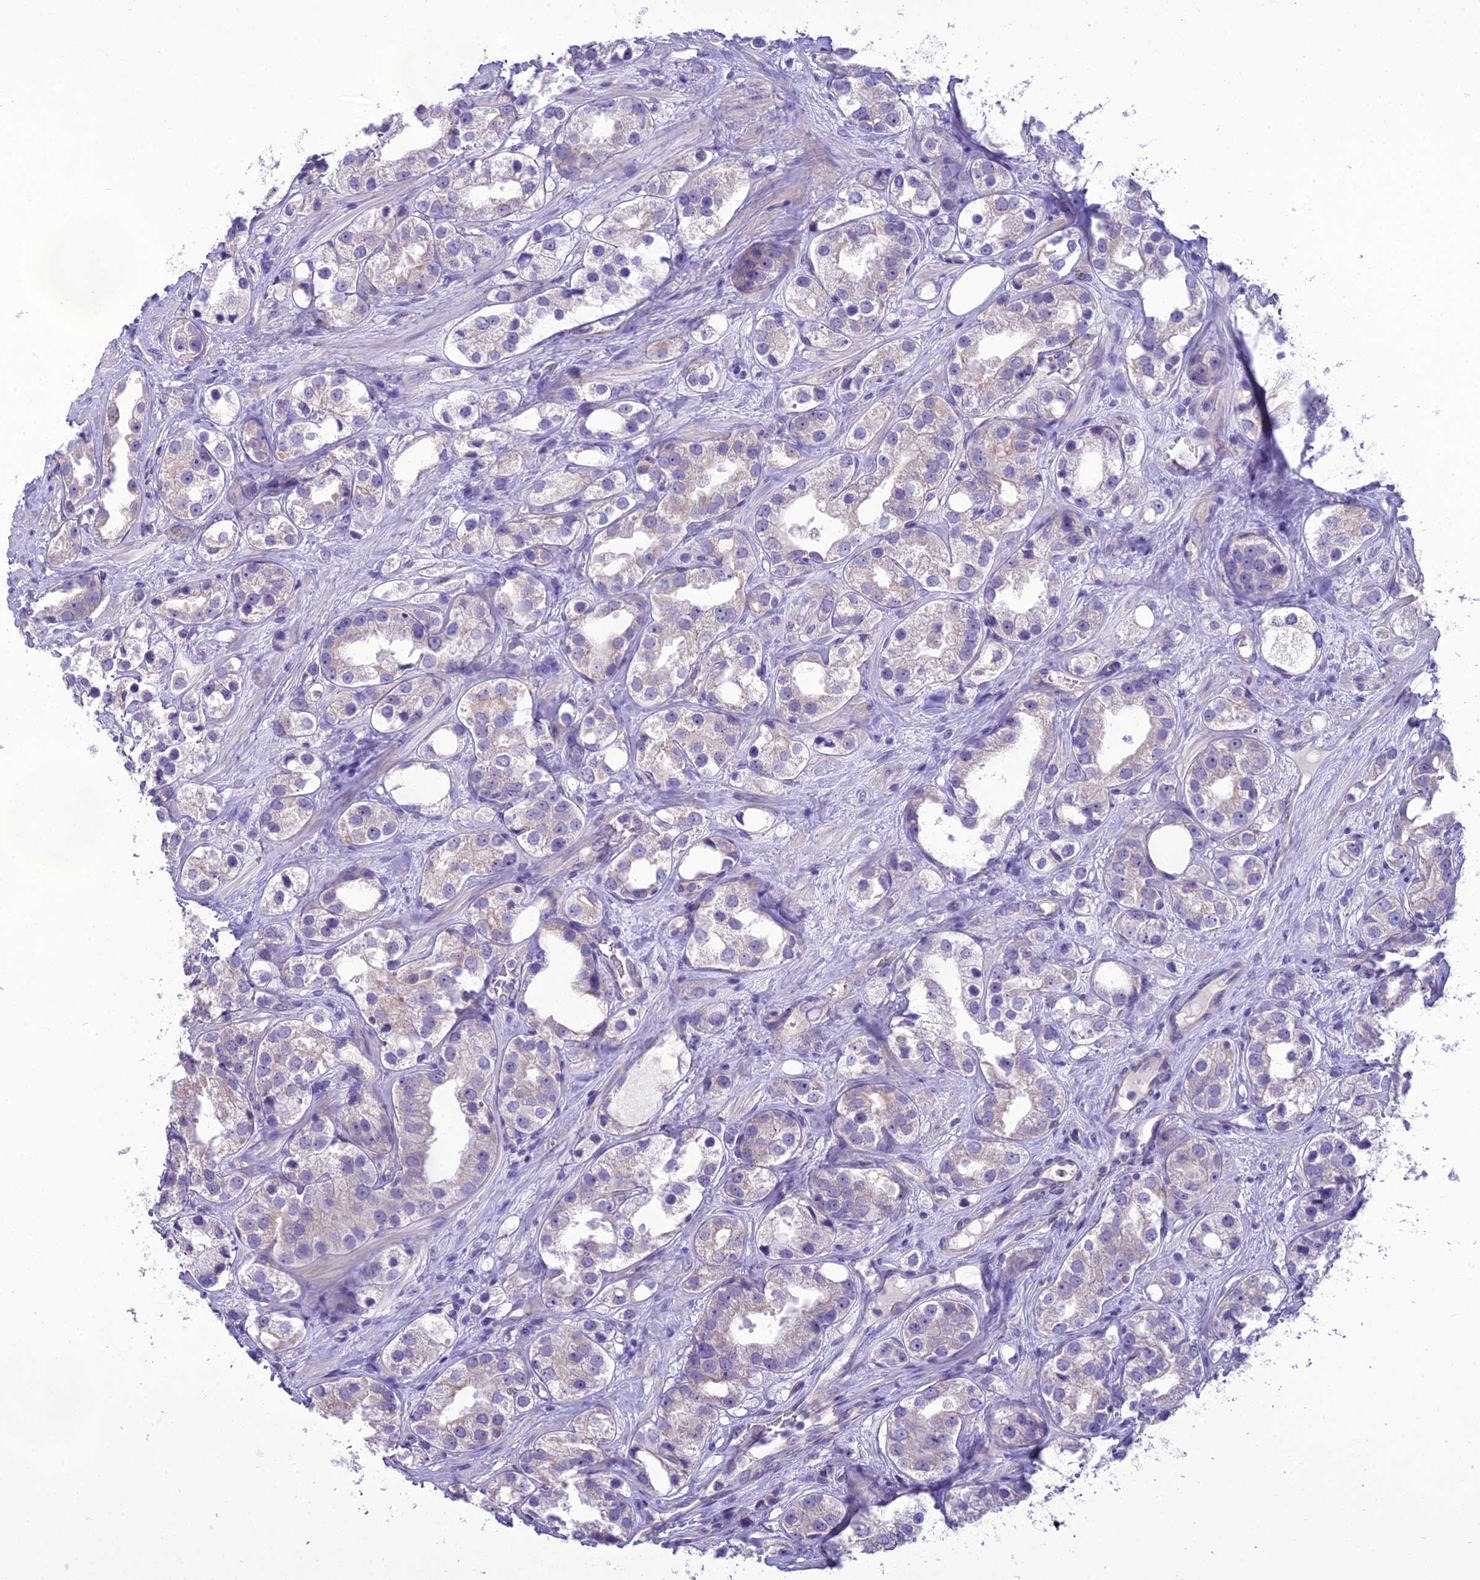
{"staining": {"intensity": "negative", "quantity": "none", "location": "none"}, "tissue": "prostate cancer", "cell_type": "Tumor cells", "image_type": "cancer", "snomed": [{"axis": "morphology", "description": "Adenocarcinoma, NOS"}, {"axis": "topography", "description": "Prostate"}], "caption": "Immunohistochemical staining of prostate cancer displays no significant expression in tumor cells.", "gene": "SCRT1", "patient": {"sex": "male", "age": 79}}